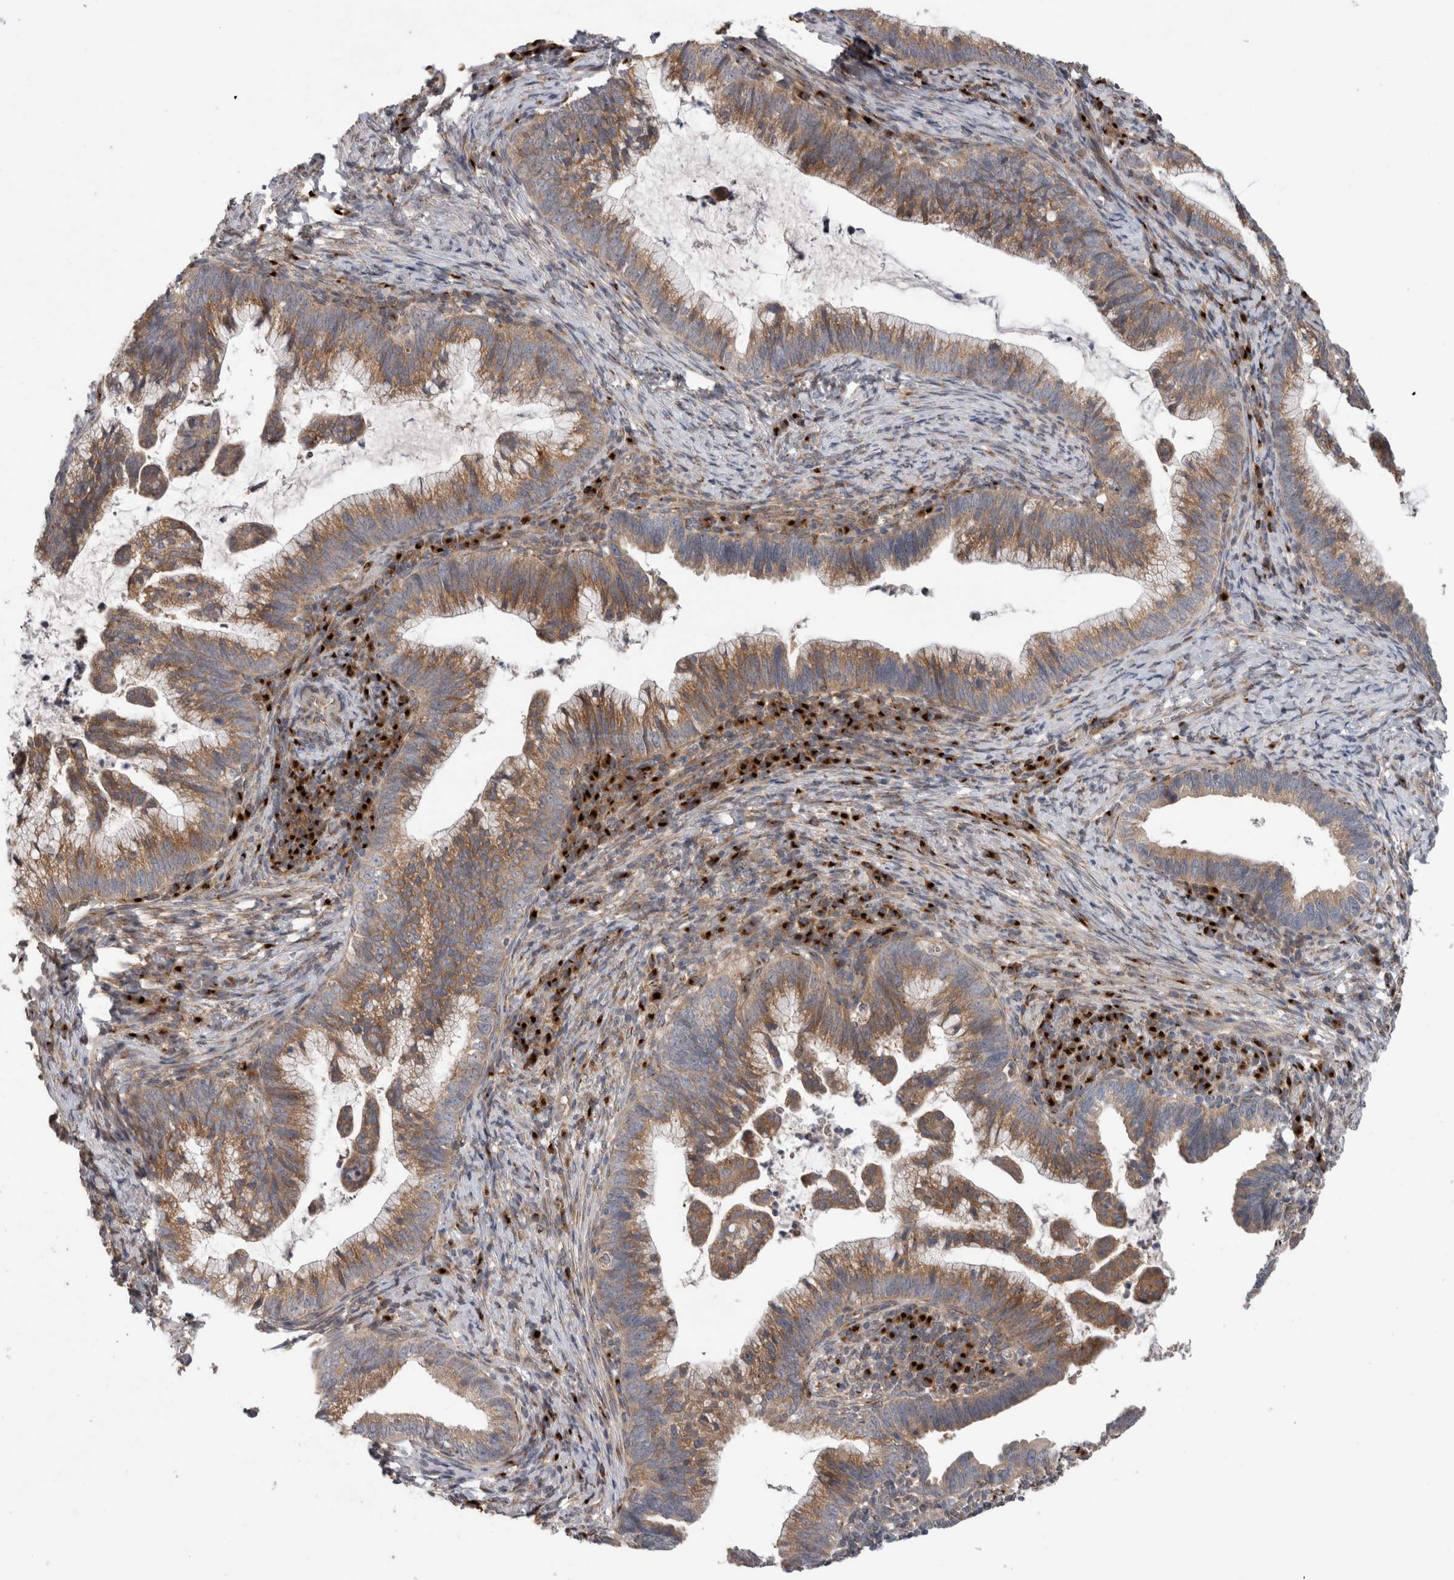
{"staining": {"intensity": "moderate", "quantity": ">75%", "location": "cytoplasmic/membranous"}, "tissue": "cervical cancer", "cell_type": "Tumor cells", "image_type": "cancer", "snomed": [{"axis": "morphology", "description": "Adenocarcinoma, NOS"}, {"axis": "topography", "description": "Cervix"}], "caption": "Moderate cytoplasmic/membranous expression for a protein is appreciated in approximately >75% of tumor cells of cervical cancer using immunohistochemistry.", "gene": "TRIM5", "patient": {"sex": "female", "age": 36}}